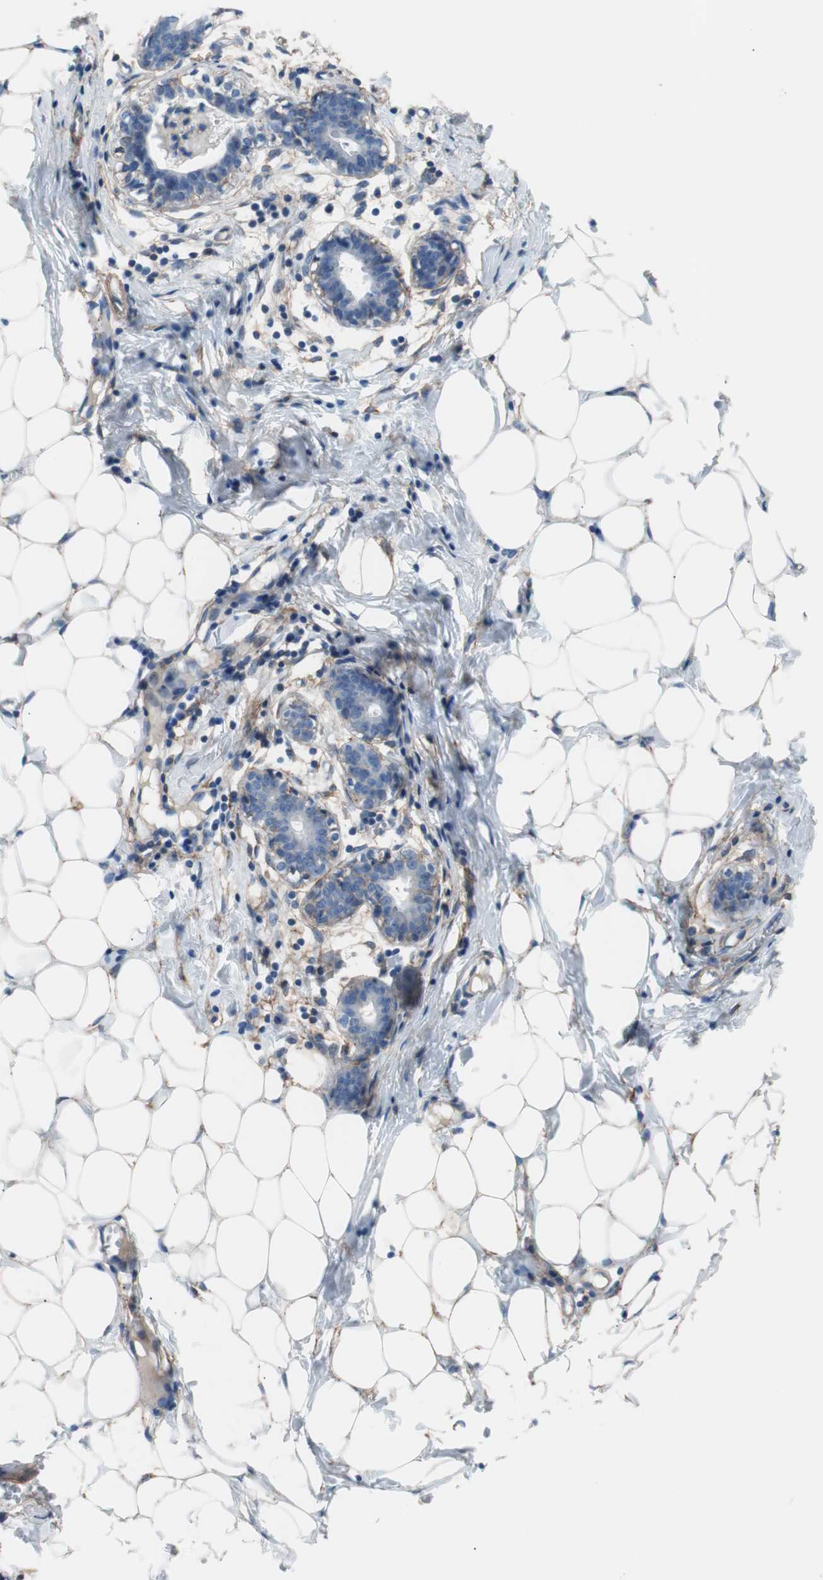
{"staining": {"intensity": "moderate", "quantity": "<25%", "location": "cytoplasmic/membranous"}, "tissue": "breast", "cell_type": "Adipocytes", "image_type": "normal", "snomed": [{"axis": "morphology", "description": "Normal tissue, NOS"}, {"axis": "topography", "description": "Breast"}], "caption": "About <25% of adipocytes in unremarkable breast demonstrate moderate cytoplasmic/membranous protein positivity as visualized by brown immunohistochemical staining.", "gene": "CD81", "patient": {"sex": "female", "age": 27}}